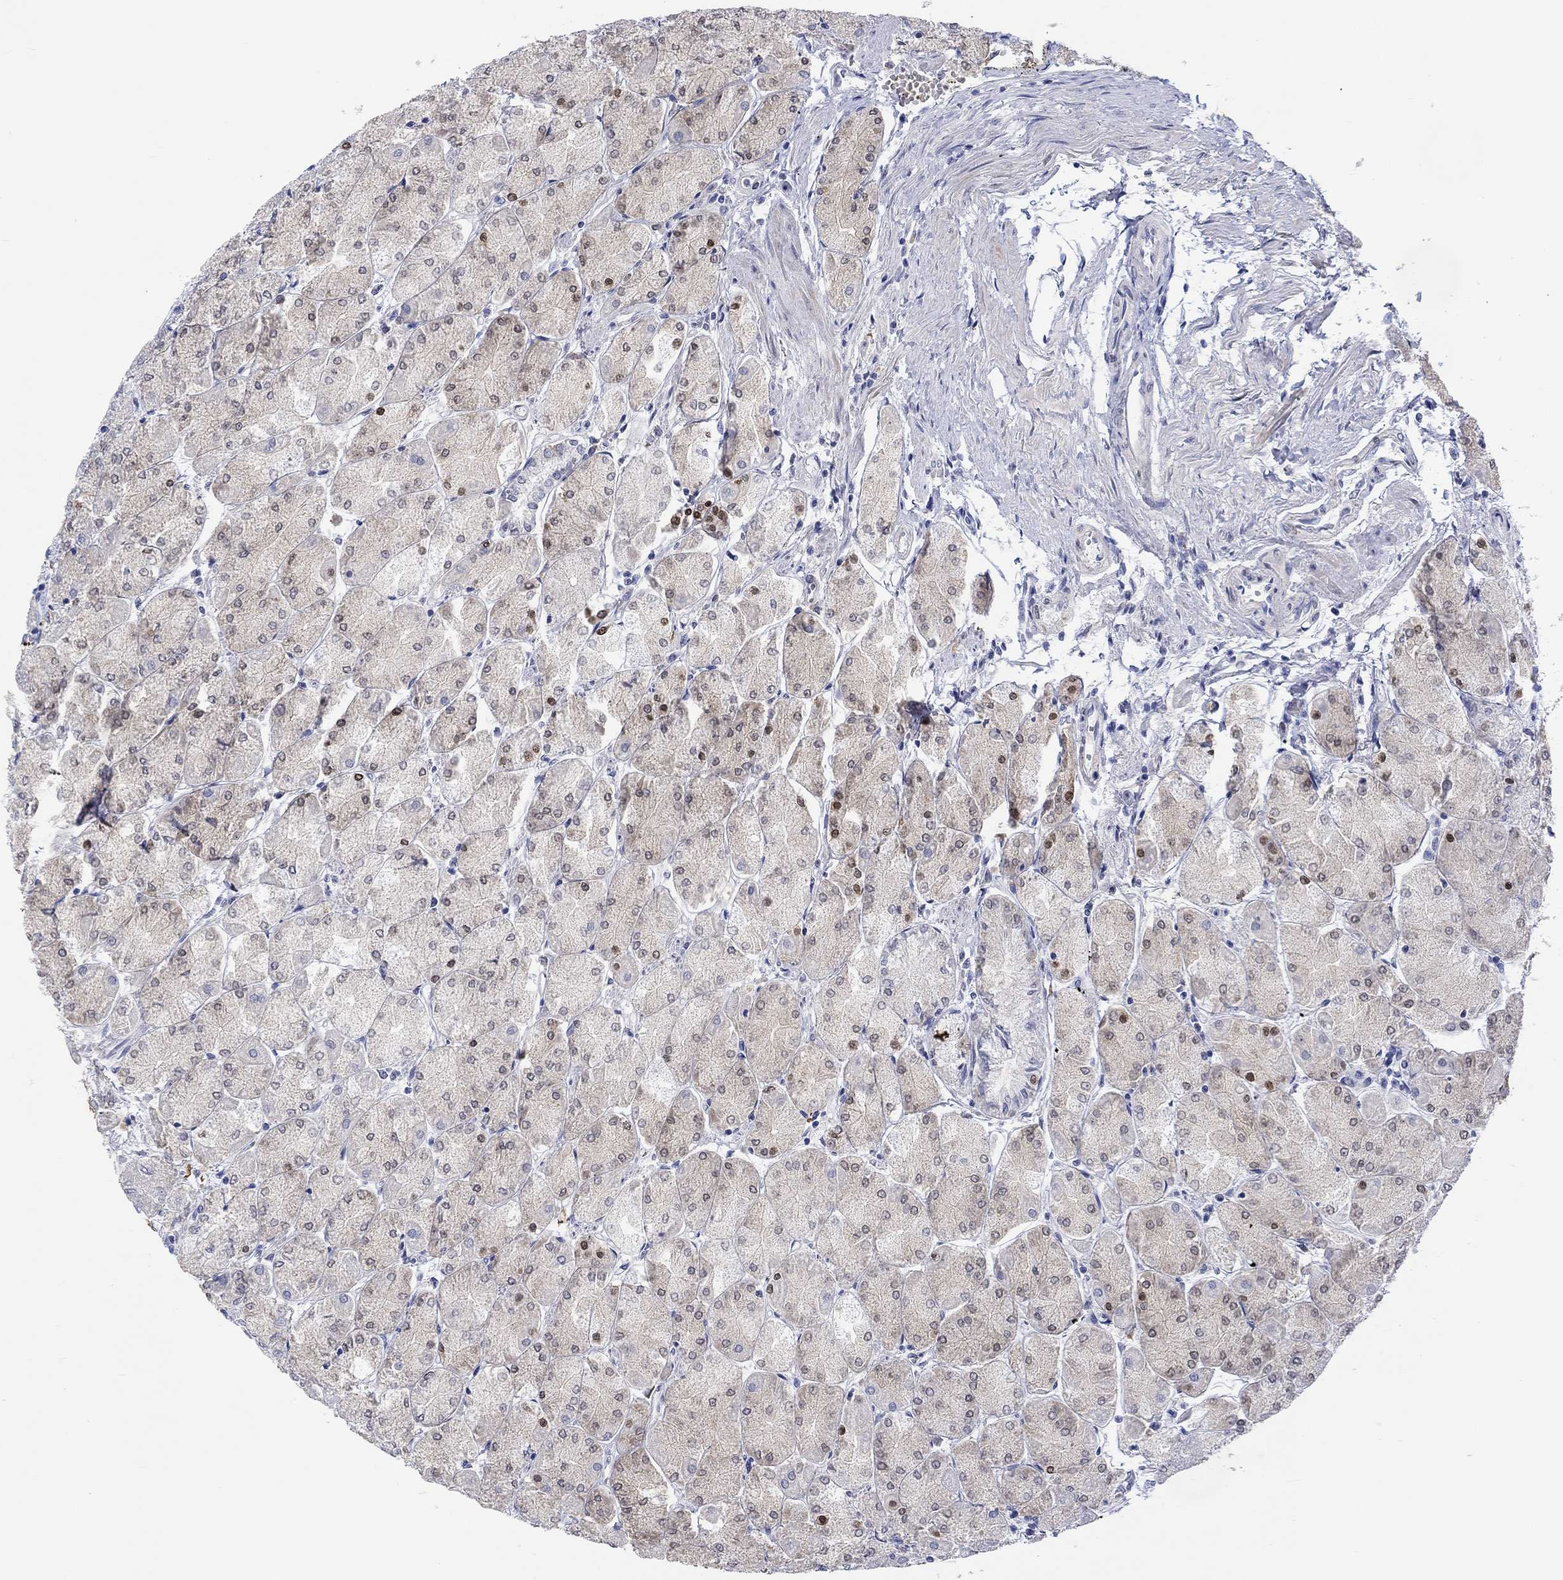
{"staining": {"intensity": "strong", "quantity": "<25%", "location": "cytoplasmic/membranous,nuclear"}, "tissue": "stomach", "cell_type": "Glandular cells", "image_type": "normal", "snomed": [{"axis": "morphology", "description": "Normal tissue, NOS"}, {"axis": "topography", "description": "Stomach, upper"}], "caption": "Immunohistochemistry (DAB) staining of unremarkable stomach shows strong cytoplasmic/membranous,nuclear protein staining in about <25% of glandular cells.", "gene": "MSI1", "patient": {"sex": "male", "age": 60}}